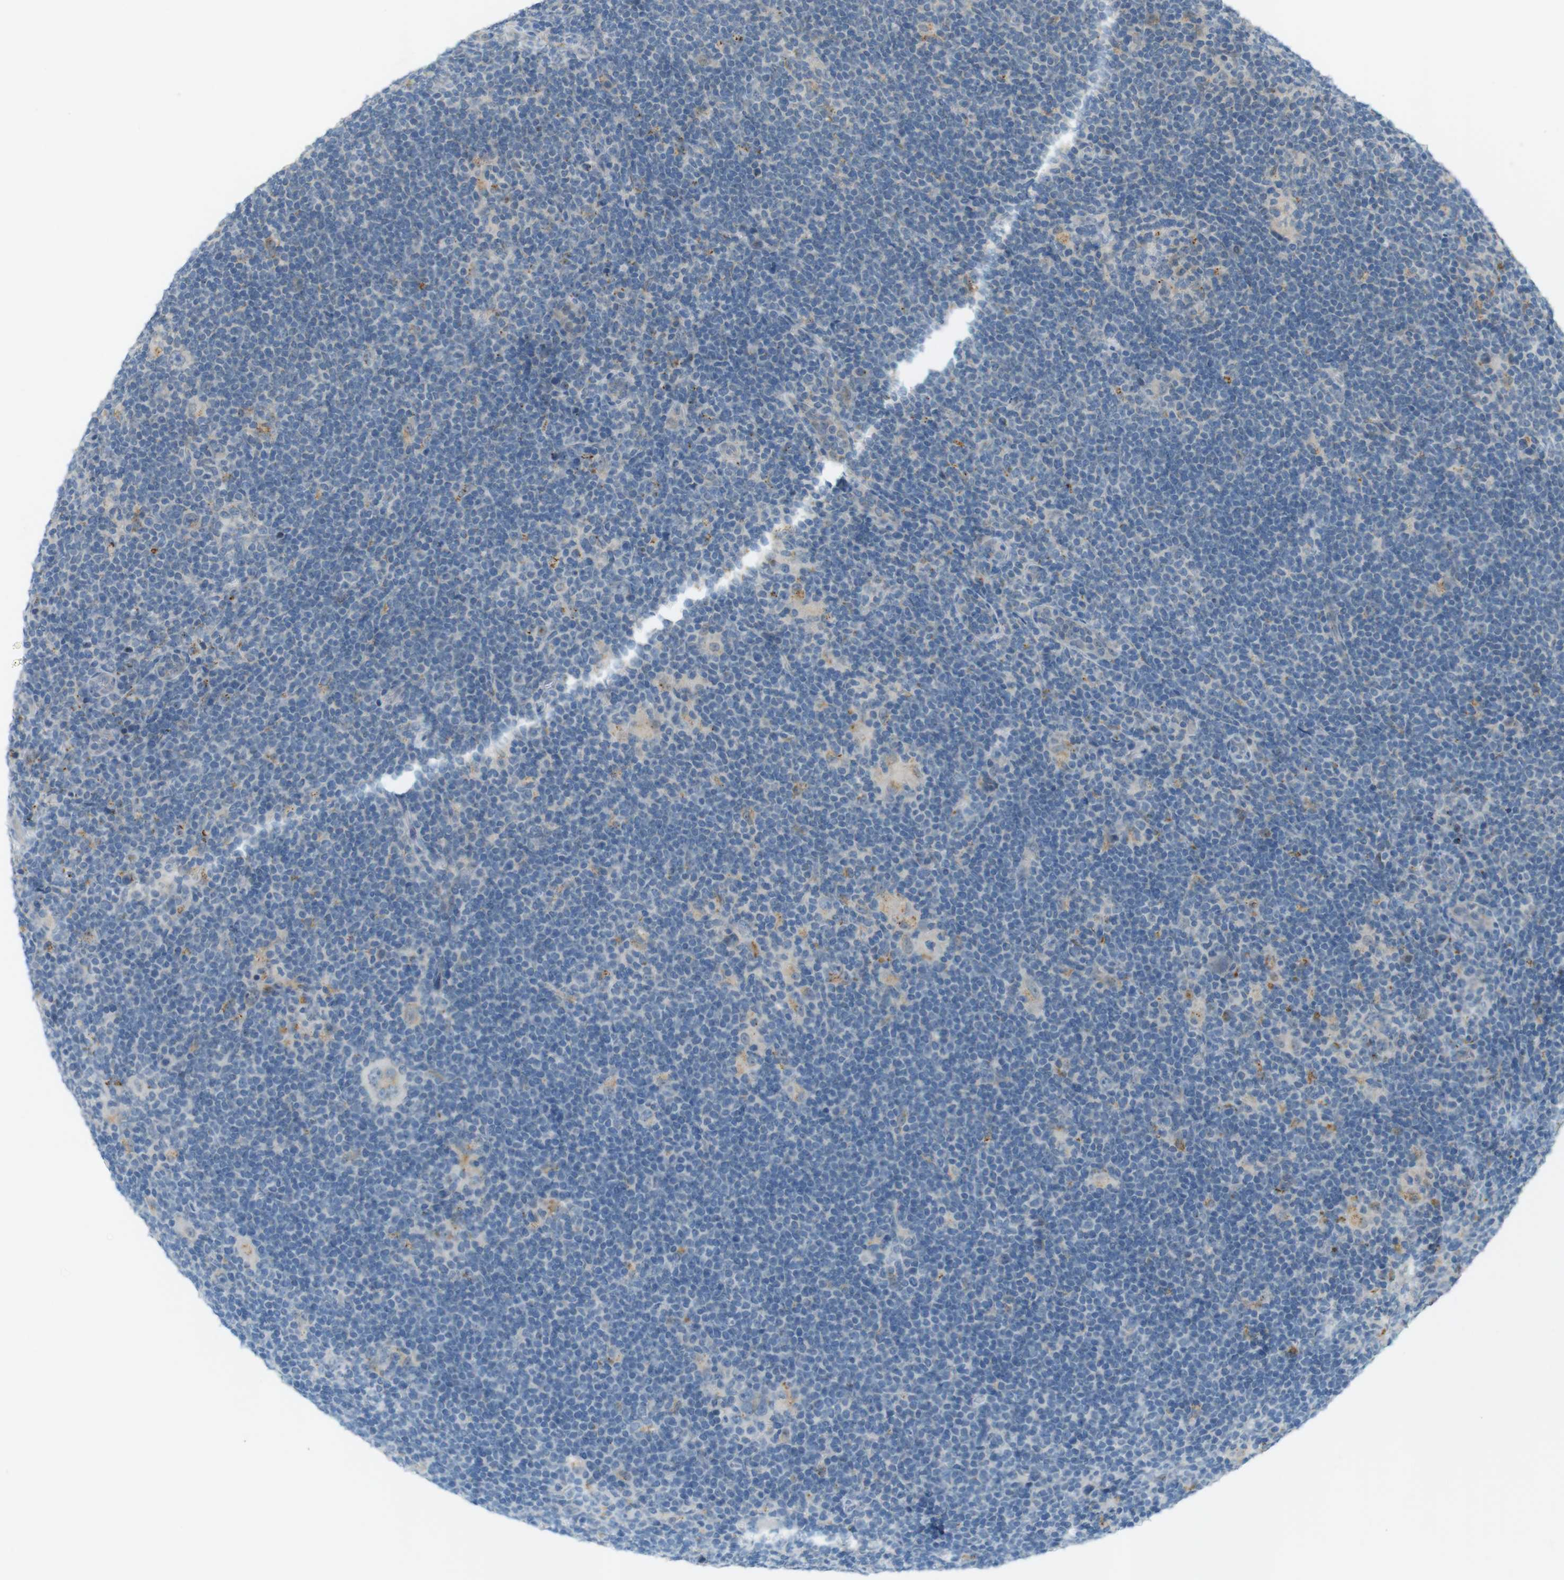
{"staining": {"intensity": "weak", "quantity": "<25%", "location": "cytoplasmic/membranous"}, "tissue": "lymphoma", "cell_type": "Tumor cells", "image_type": "cancer", "snomed": [{"axis": "morphology", "description": "Hodgkin's disease, NOS"}, {"axis": "topography", "description": "Lymph node"}], "caption": "A photomicrograph of Hodgkin's disease stained for a protein displays no brown staining in tumor cells. The staining is performed using DAB (3,3'-diaminobenzidine) brown chromogen with nuclei counter-stained in using hematoxylin.", "gene": "UGT8", "patient": {"sex": "female", "age": 57}}